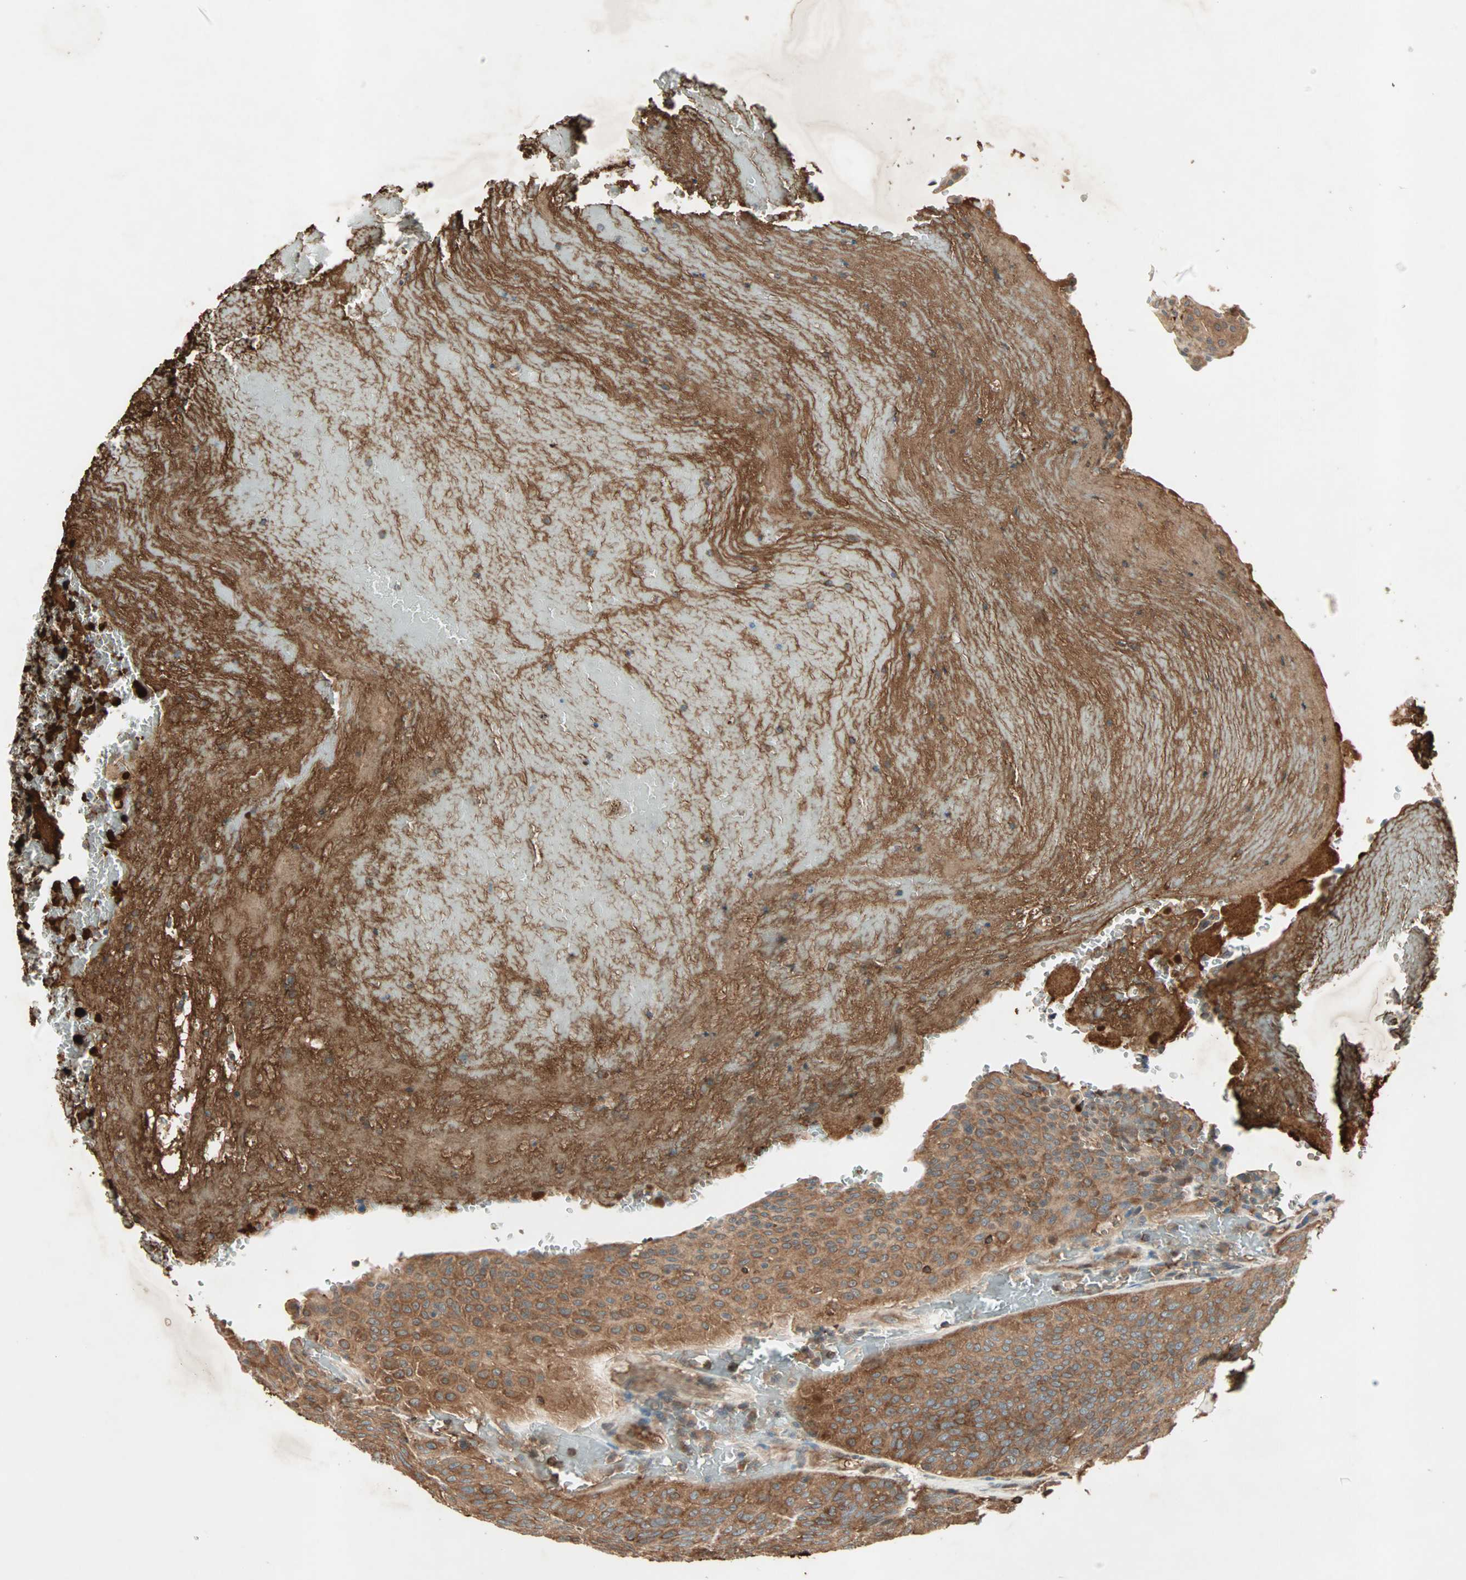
{"staining": {"intensity": "moderate", "quantity": ">75%", "location": "cytoplasmic/membranous,nuclear"}, "tissue": "urothelial cancer", "cell_type": "Tumor cells", "image_type": "cancer", "snomed": [{"axis": "morphology", "description": "Urothelial carcinoma, High grade"}, {"axis": "topography", "description": "Urinary bladder"}], "caption": "Immunohistochemistry (IHC) histopathology image of human high-grade urothelial carcinoma stained for a protein (brown), which displays medium levels of moderate cytoplasmic/membranous and nuclear positivity in approximately >75% of tumor cells.", "gene": "TEC", "patient": {"sex": "male", "age": 66}}